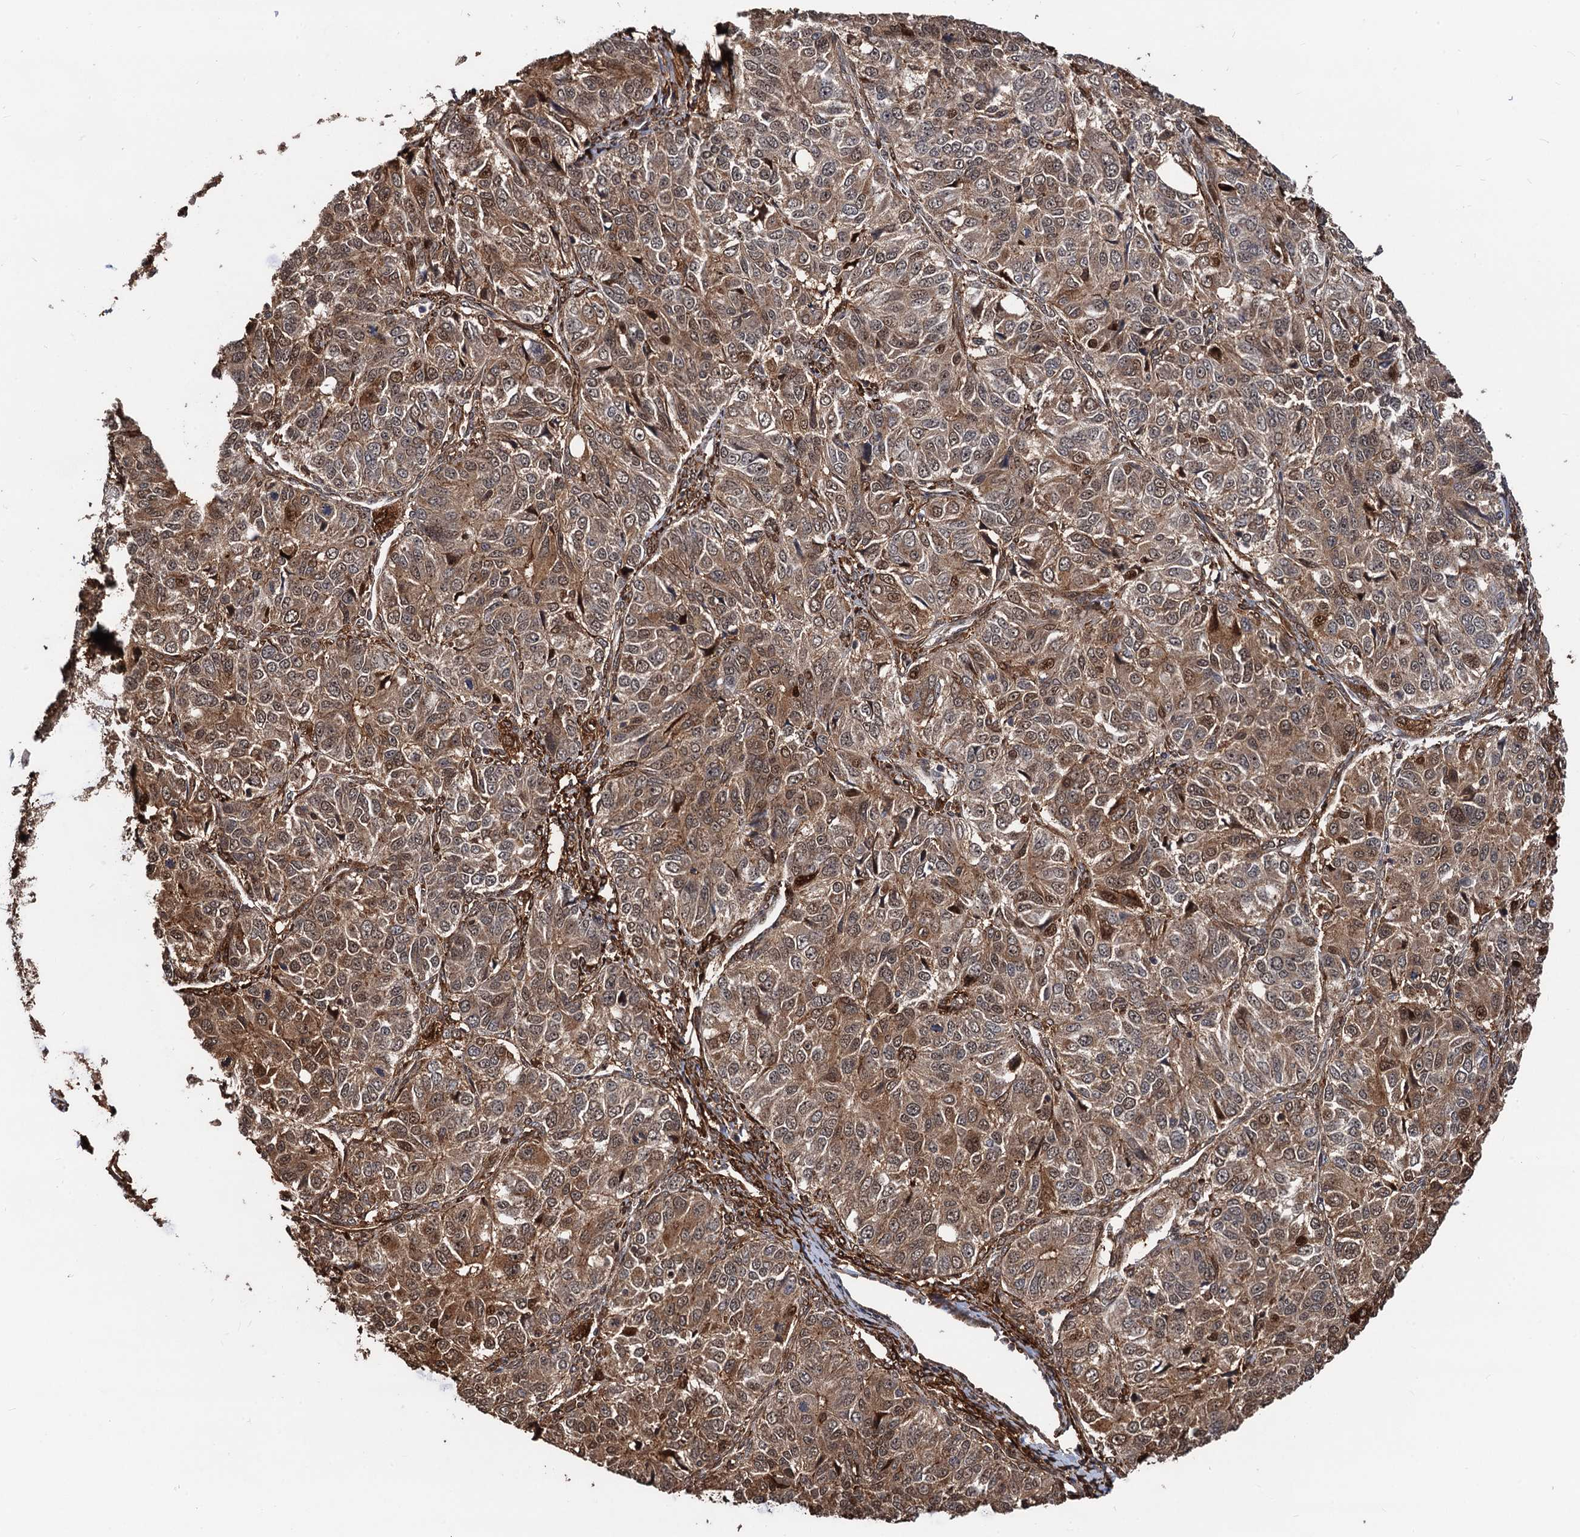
{"staining": {"intensity": "moderate", "quantity": ">75%", "location": "cytoplasmic/membranous,nuclear"}, "tissue": "ovarian cancer", "cell_type": "Tumor cells", "image_type": "cancer", "snomed": [{"axis": "morphology", "description": "Carcinoma, endometroid"}, {"axis": "topography", "description": "Ovary"}], "caption": "IHC (DAB (3,3'-diaminobenzidine)) staining of ovarian cancer displays moderate cytoplasmic/membranous and nuclear protein staining in about >75% of tumor cells.", "gene": "SNRNP25", "patient": {"sex": "female", "age": 51}}